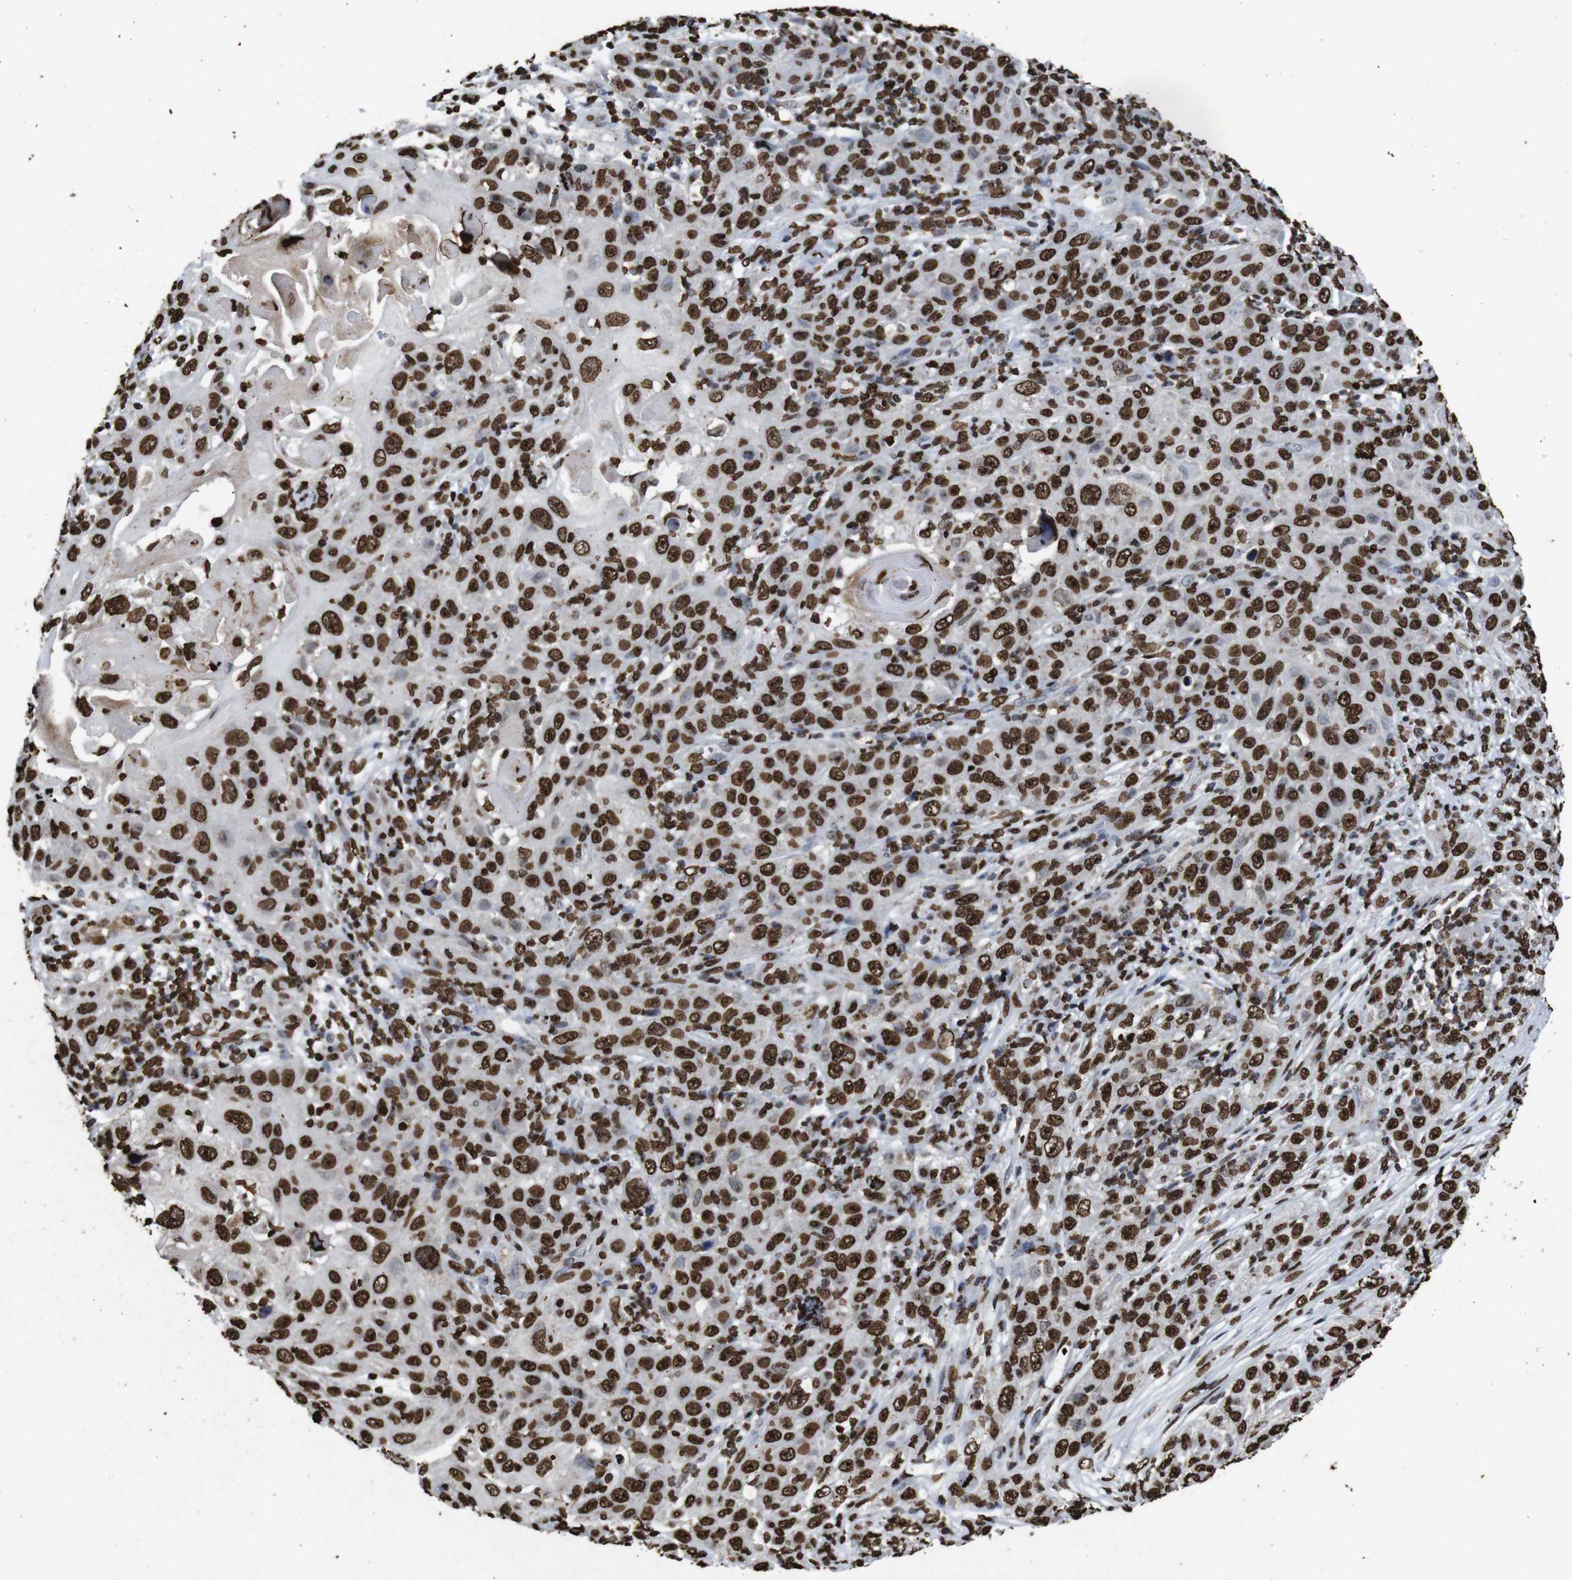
{"staining": {"intensity": "strong", "quantity": ">75%", "location": "nuclear"}, "tissue": "skin cancer", "cell_type": "Tumor cells", "image_type": "cancer", "snomed": [{"axis": "morphology", "description": "Squamous cell carcinoma, NOS"}, {"axis": "topography", "description": "Skin"}], "caption": "DAB immunohistochemical staining of skin cancer (squamous cell carcinoma) exhibits strong nuclear protein expression in approximately >75% of tumor cells. The staining was performed using DAB (3,3'-diaminobenzidine) to visualize the protein expression in brown, while the nuclei were stained in blue with hematoxylin (Magnification: 20x).", "gene": "MDM2", "patient": {"sex": "female", "age": 88}}